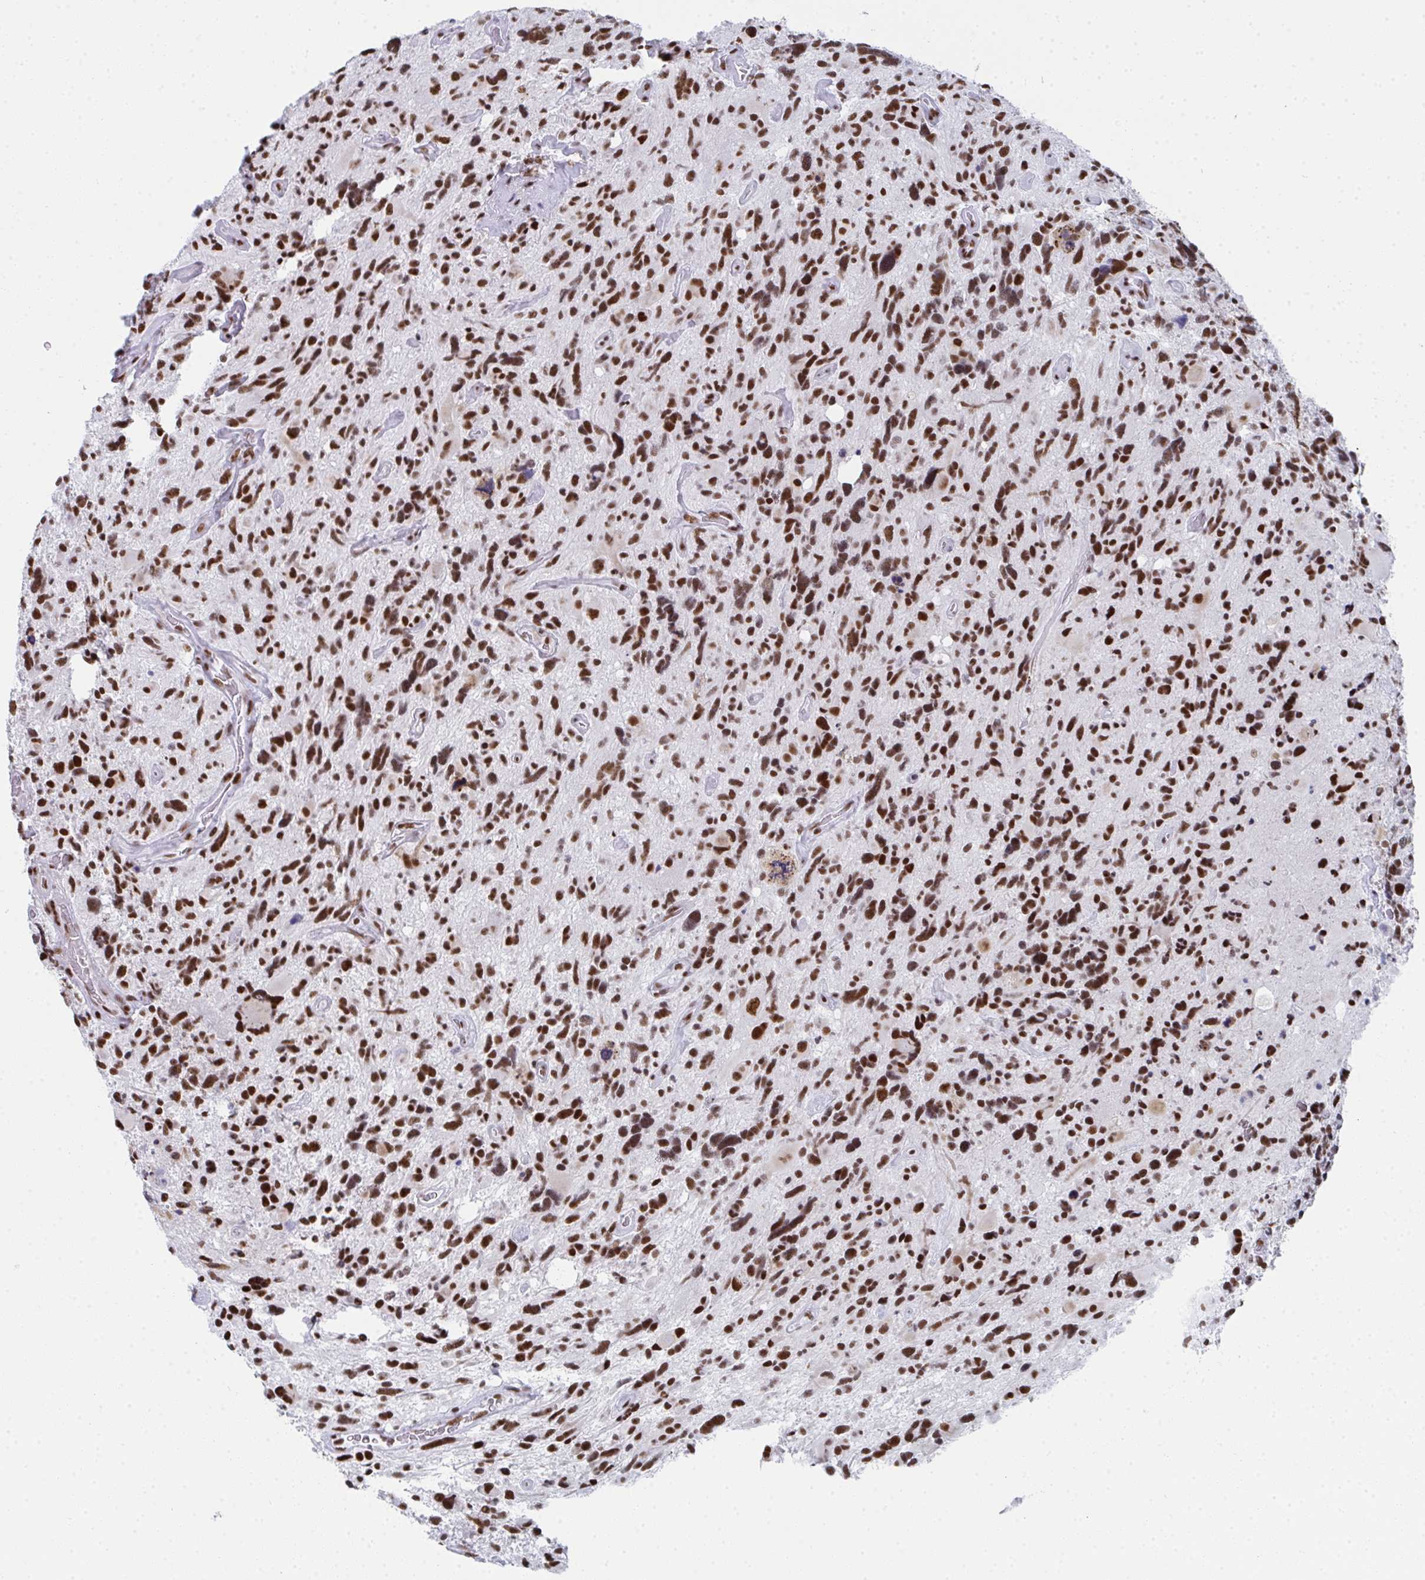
{"staining": {"intensity": "strong", "quantity": ">75%", "location": "nuclear"}, "tissue": "glioma", "cell_type": "Tumor cells", "image_type": "cancer", "snomed": [{"axis": "morphology", "description": "Glioma, malignant, High grade"}, {"axis": "topography", "description": "Brain"}], "caption": "IHC histopathology image of human malignant glioma (high-grade) stained for a protein (brown), which reveals high levels of strong nuclear staining in approximately >75% of tumor cells.", "gene": "SNRNP70", "patient": {"sex": "male", "age": 49}}